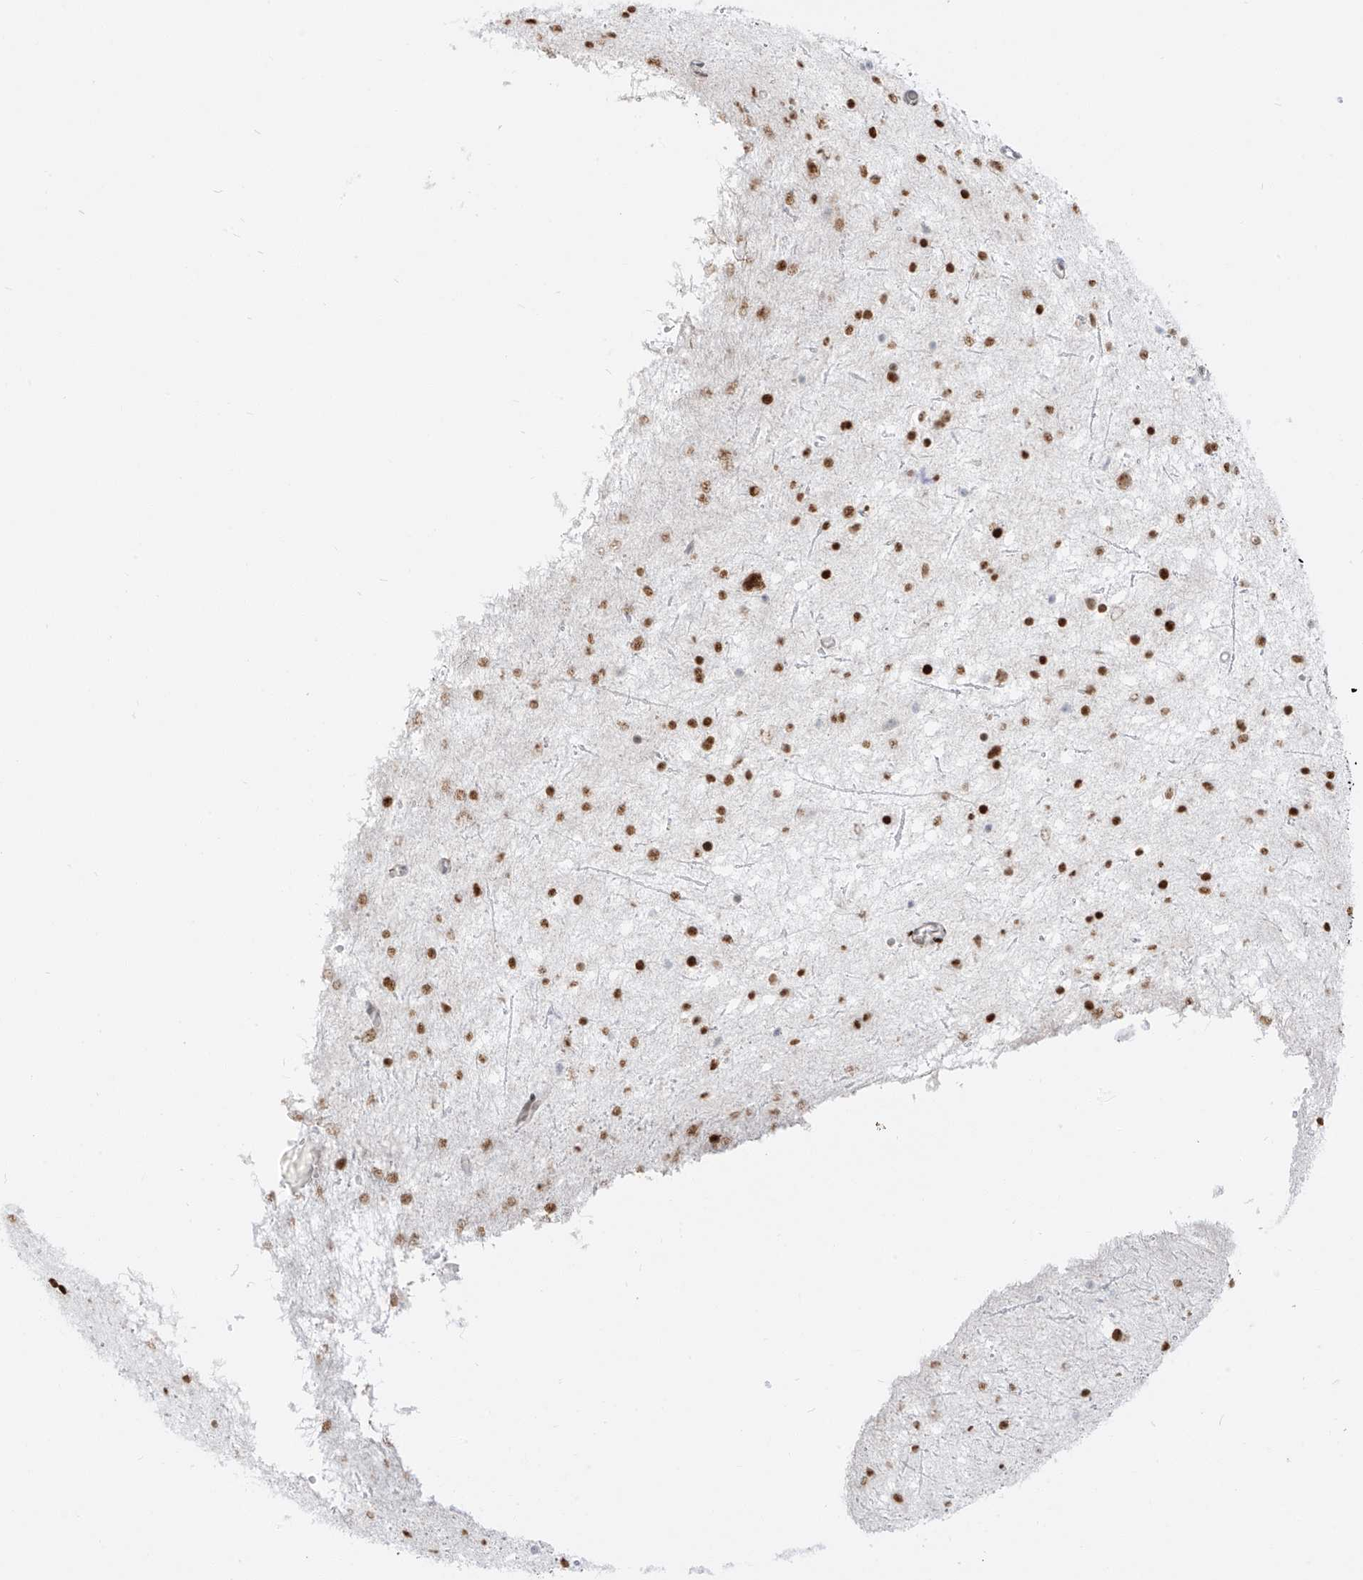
{"staining": {"intensity": "strong", "quantity": "25%-75%", "location": "nuclear"}, "tissue": "glioma", "cell_type": "Tumor cells", "image_type": "cancer", "snomed": [{"axis": "morphology", "description": "Glioma, malignant, Low grade"}, {"axis": "topography", "description": "Brain"}], "caption": "The micrograph exhibits staining of low-grade glioma (malignant), revealing strong nuclear protein expression (brown color) within tumor cells. (DAB (3,3'-diaminobenzidine) IHC with brightfield microscopy, high magnification).", "gene": "ZNF774", "patient": {"sex": "female", "age": 37}}